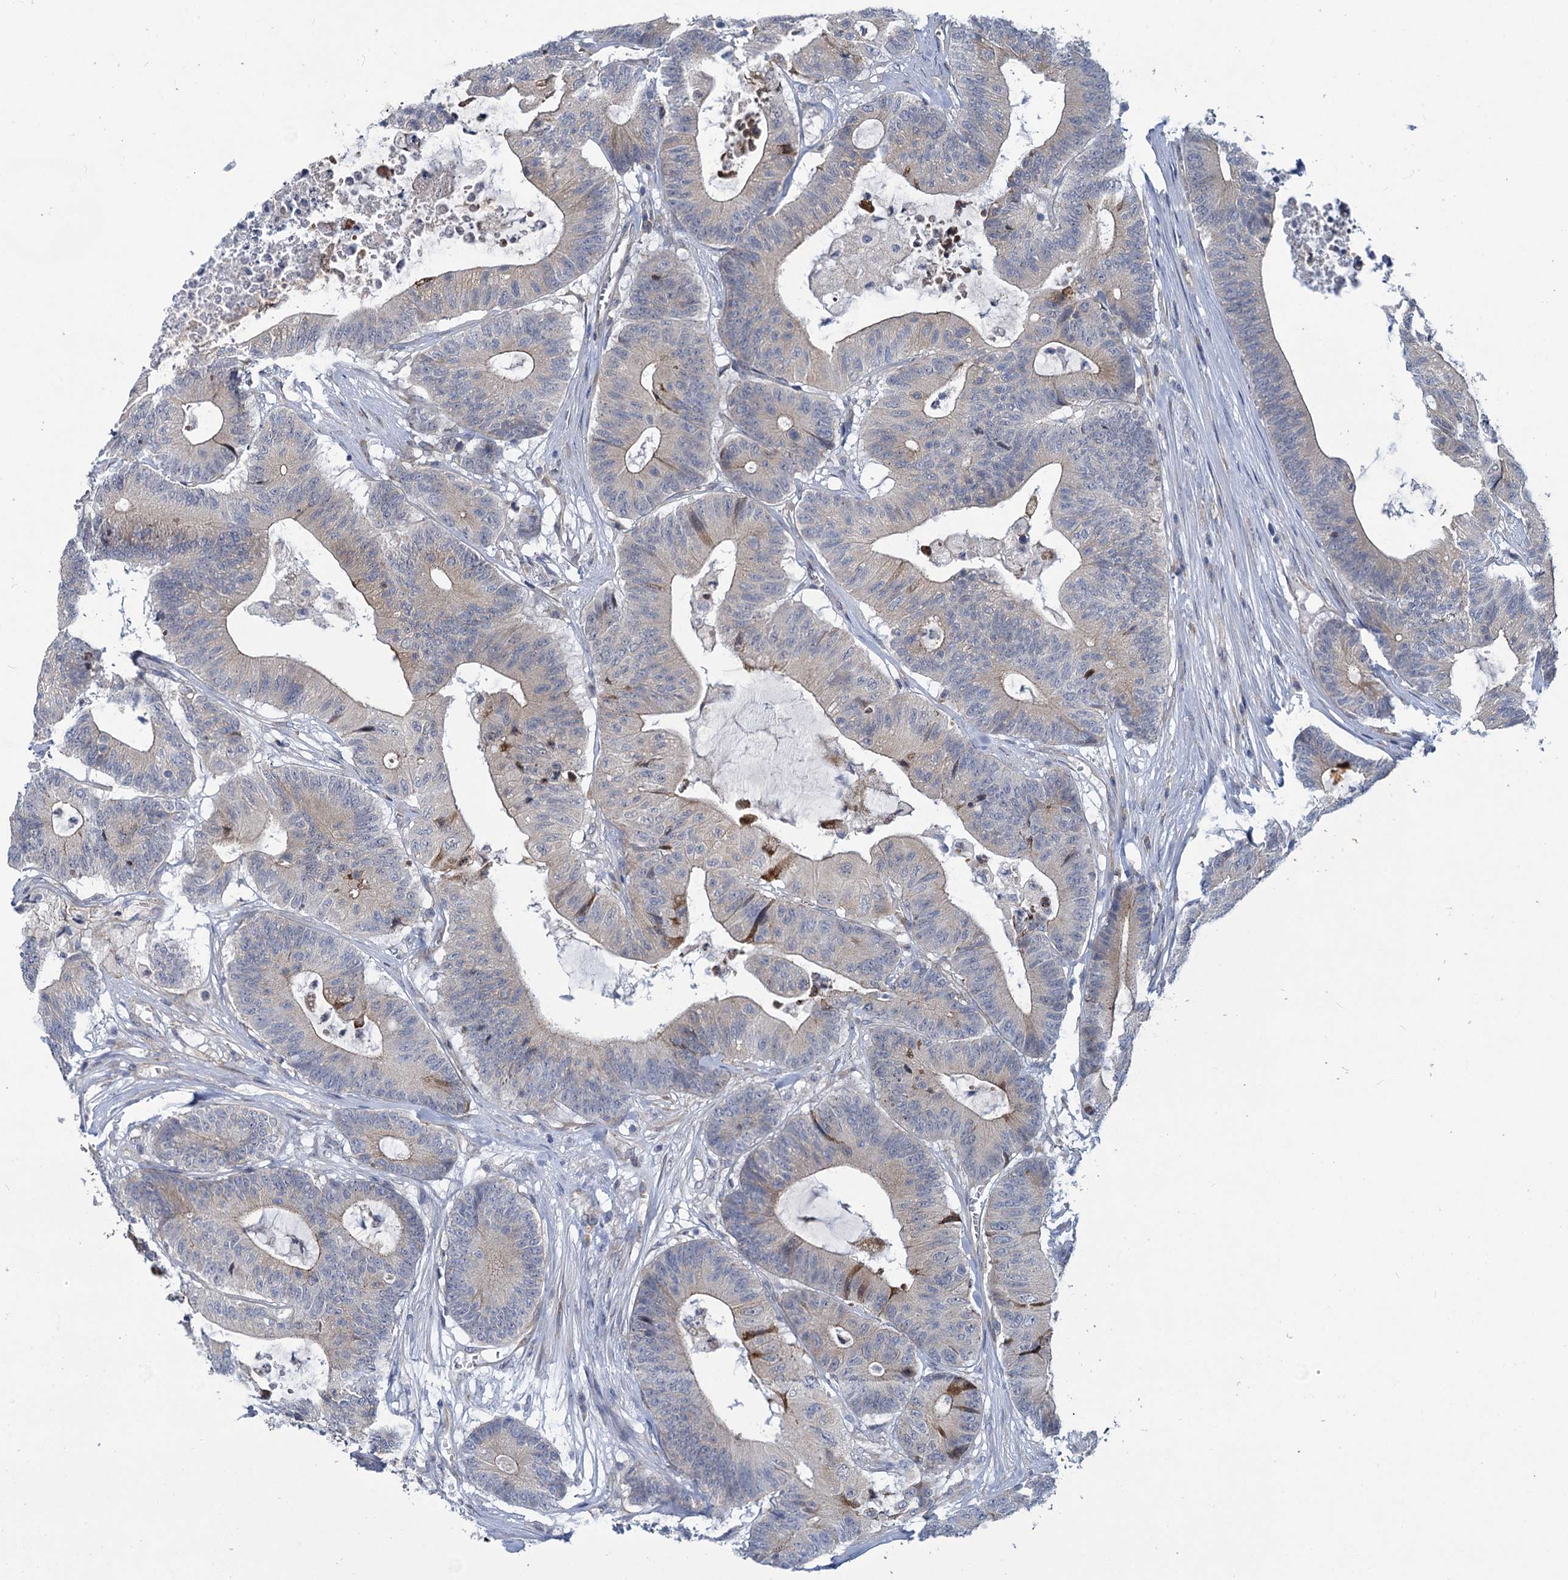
{"staining": {"intensity": "negative", "quantity": "none", "location": "none"}, "tissue": "colorectal cancer", "cell_type": "Tumor cells", "image_type": "cancer", "snomed": [{"axis": "morphology", "description": "Adenocarcinoma, NOS"}, {"axis": "topography", "description": "Colon"}], "caption": "A high-resolution image shows IHC staining of colorectal cancer, which shows no significant positivity in tumor cells.", "gene": "MBLAC2", "patient": {"sex": "female", "age": 84}}